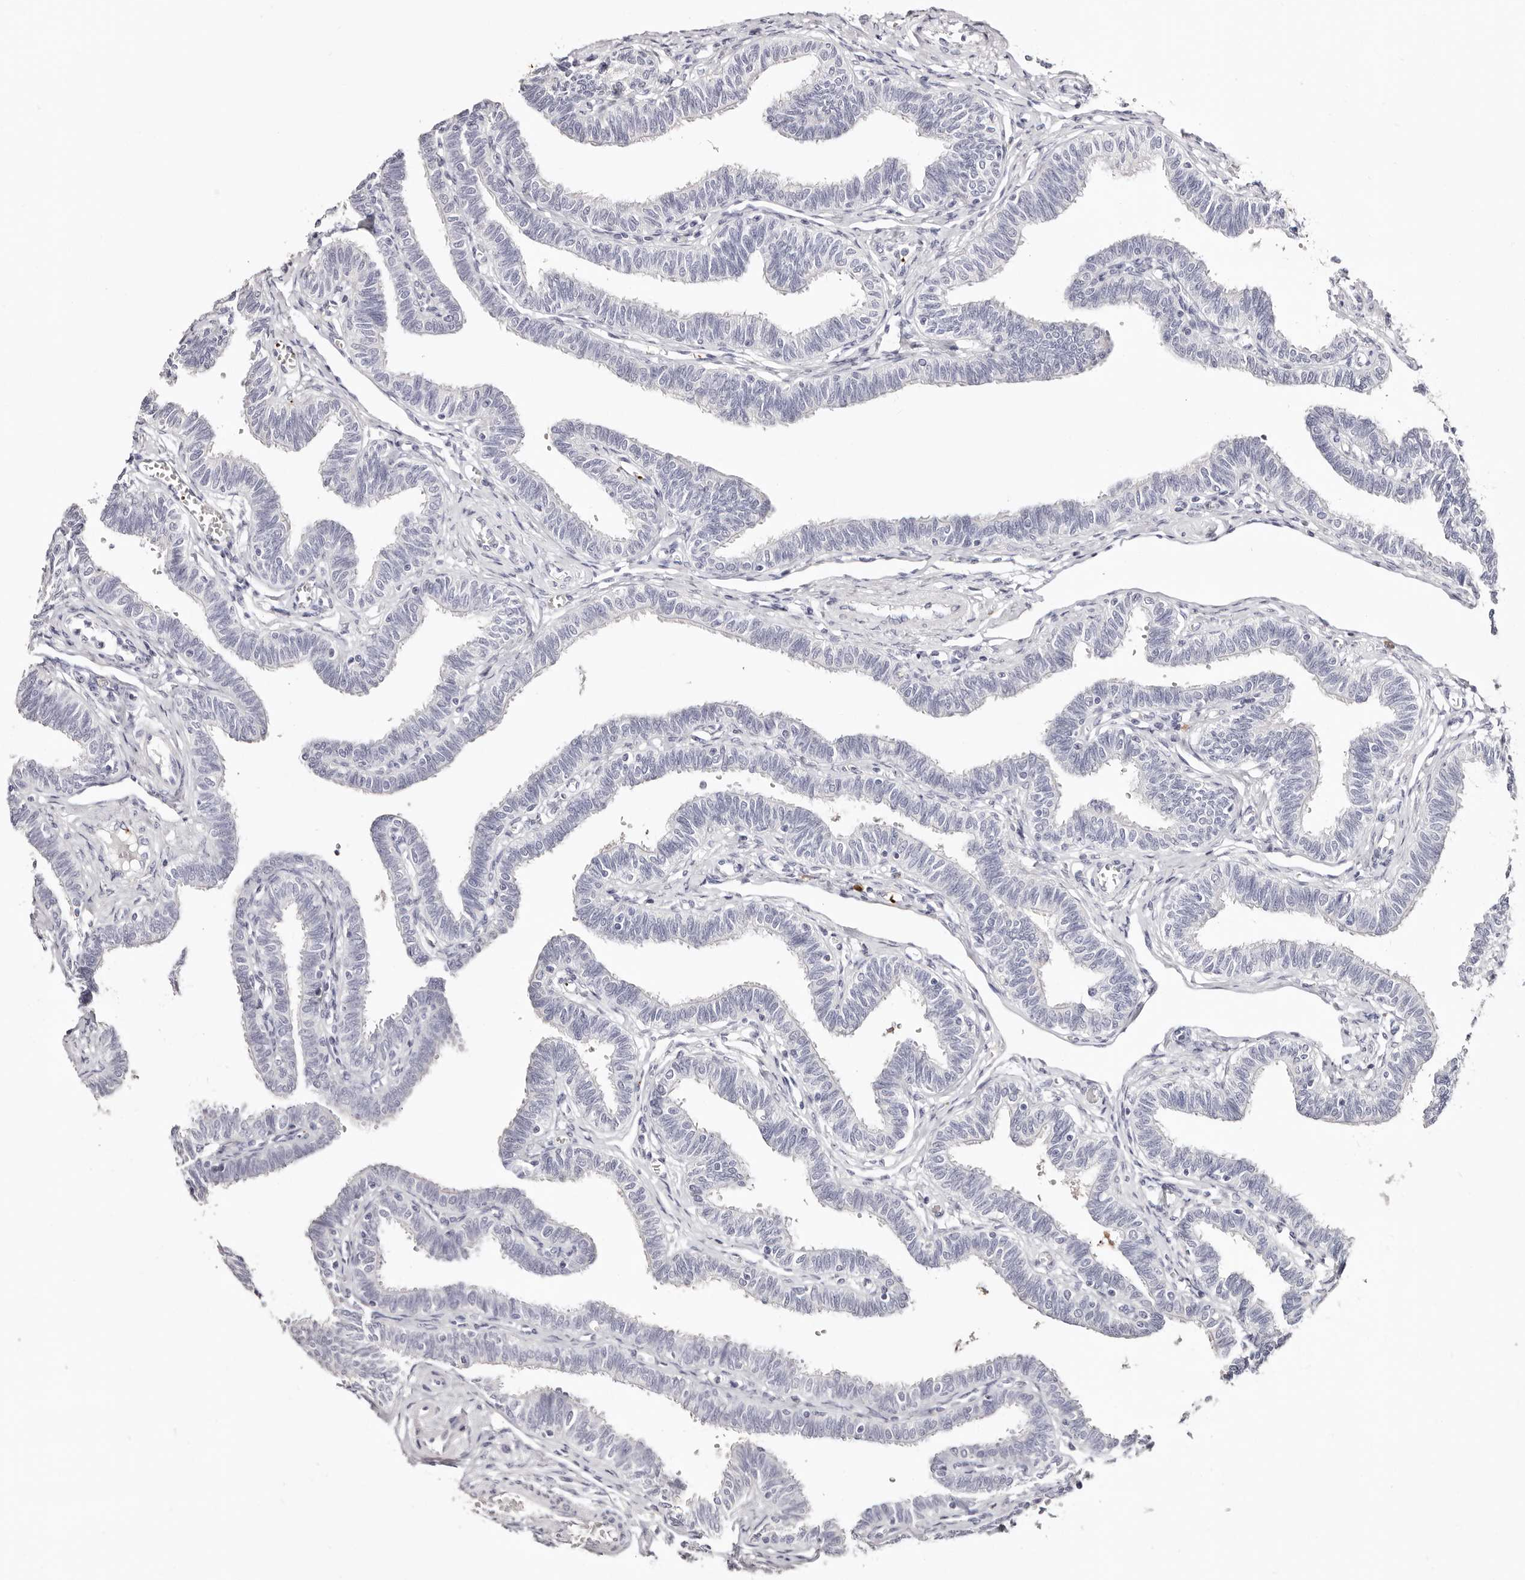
{"staining": {"intensity": "negative", "quantity": "none", "location": "none"}, "tissue": "fallopian tube", "cell_type": "Glandular cells", "image_type": "normal", "snomed": [{"axis": "morphology", "description": "Normal tissue, NOS"}, {"axis": "topography", "description": "Fallopian tube"}, {"axis": "topography", "description": "Ovary"}], "caption": "The micrograph displays no staining of glandular cells in unremarkable fallopian tube.", "gene": "PF4", "patient": {"sex": "female", "age": 23}}